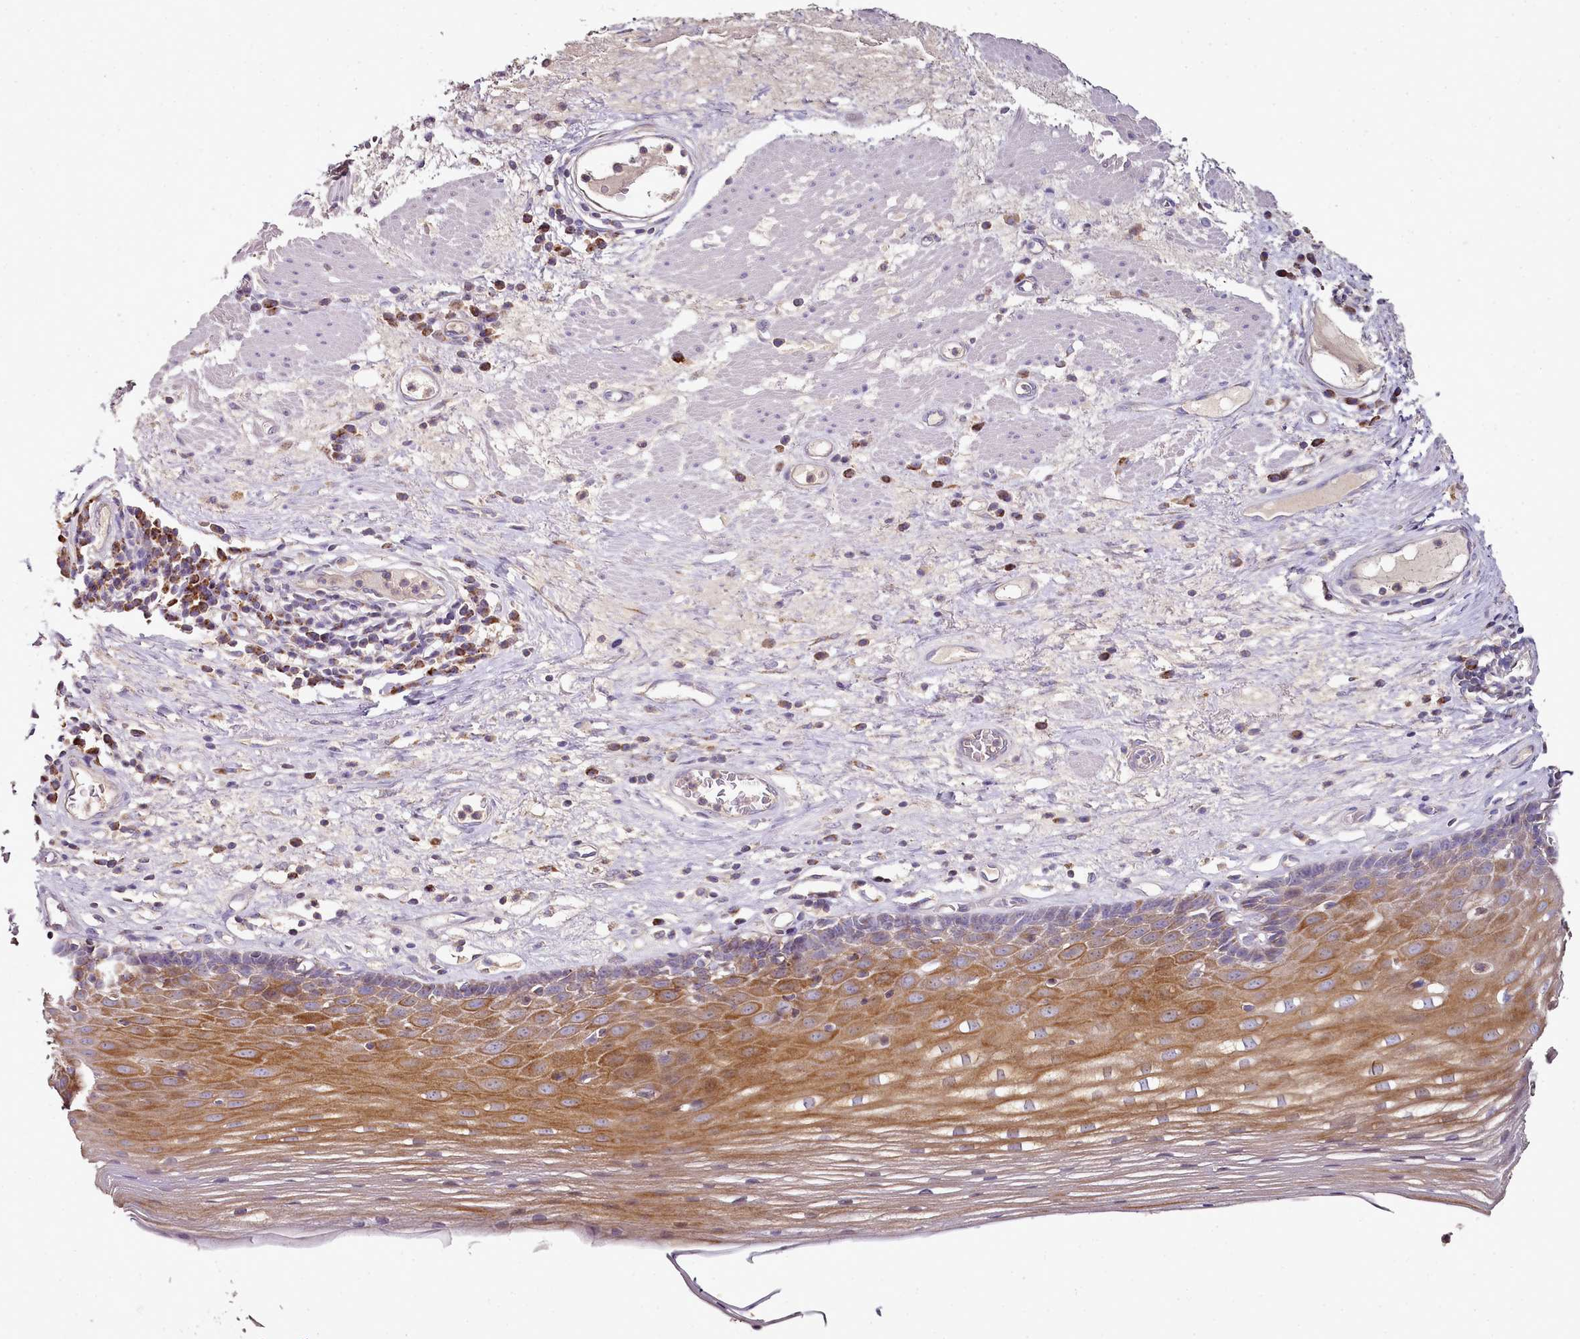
{"staining": {"intensity": "strong", "quantity": ">75%", "location": "cytoplasmic/membranous"}, "tissue": "esophagus", "cell_type": "Squamous epithelial cells", "image_type": "normal", "snomed": [{"axis": "morphology", "description": "Normal tissue, NOS"}, {"axis": "topography", "description": "Esophagus"}], "caption": "IHC of unremarkable esophagus demonstrates high levels of strong cytoplasmic/membranous staining in approximately >75% of squamous epithelial cells.", "gene": "ACSS1", "patient": {"sex": "male", "age": 62}}